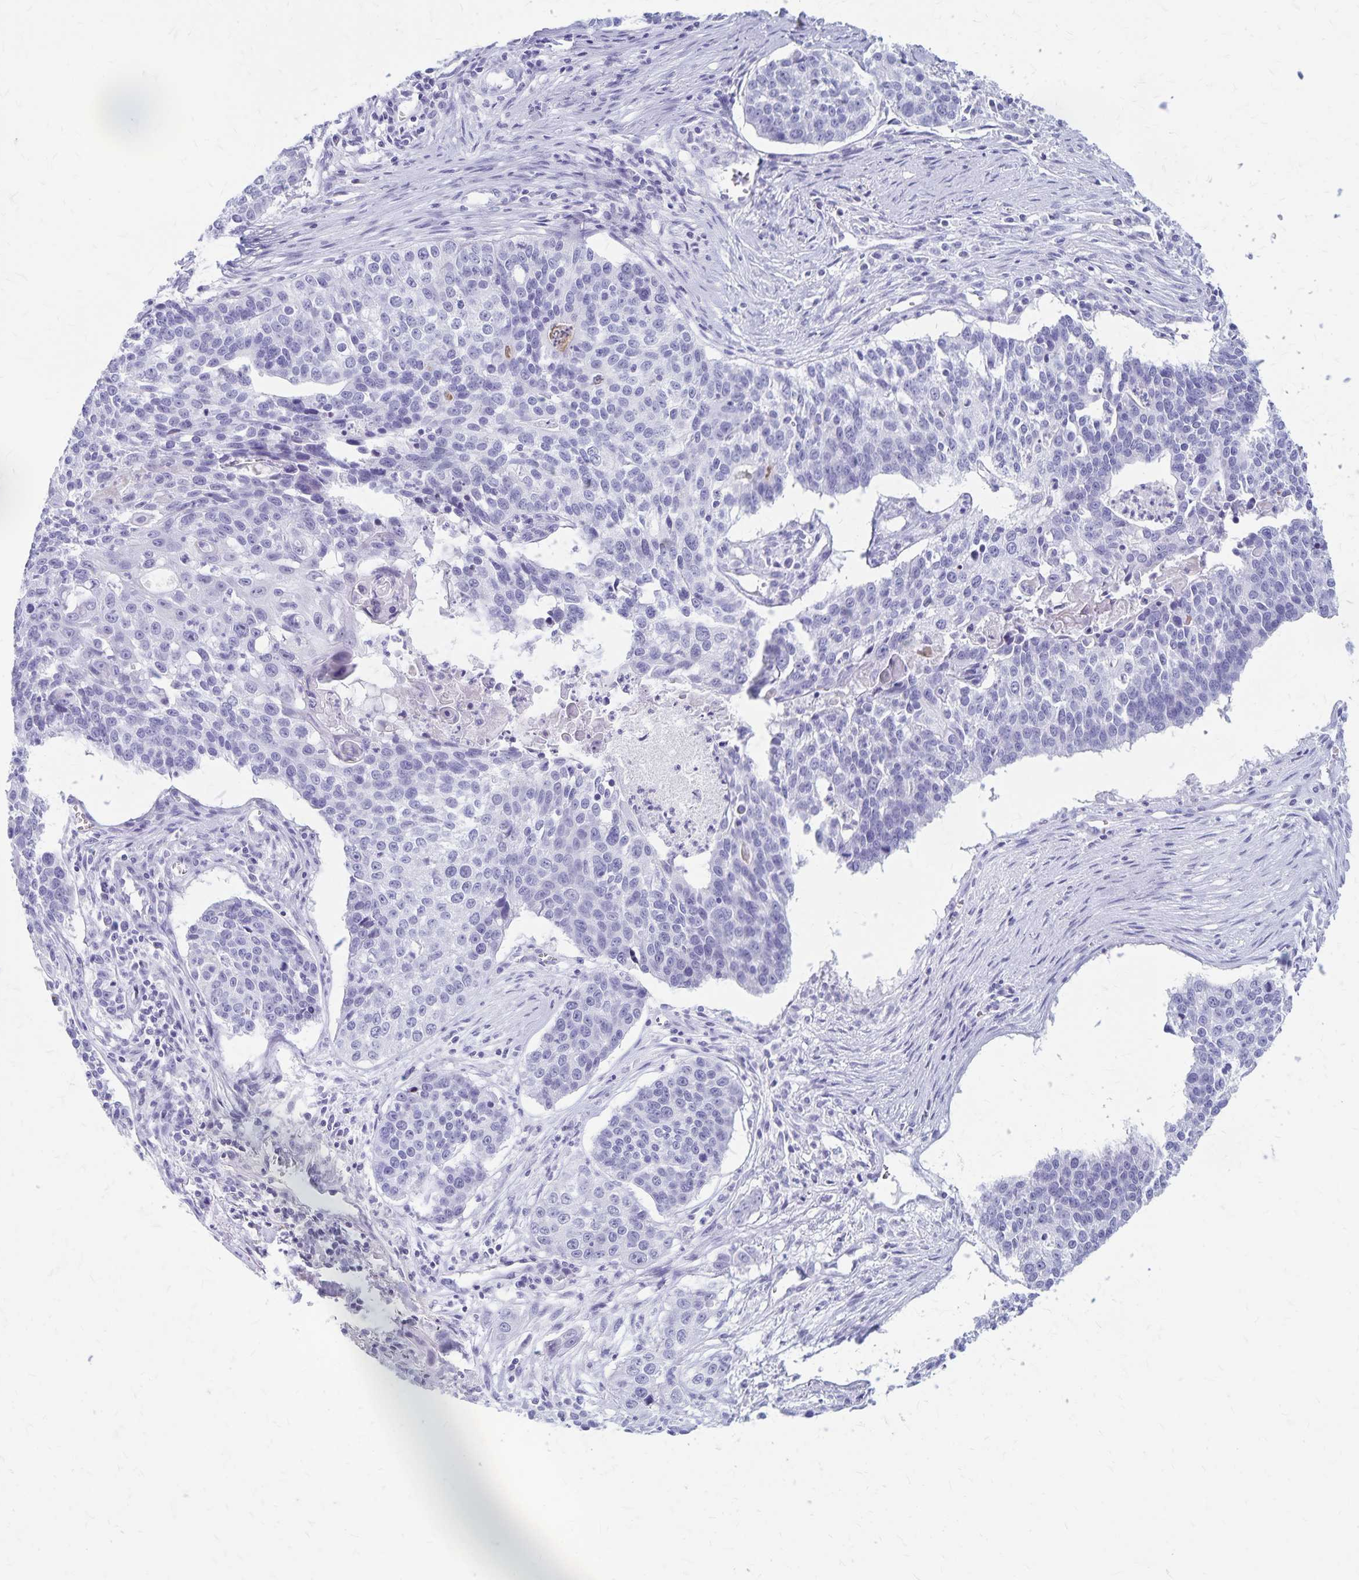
{"staining": {"intensity": "negative", "quantity": "none", "location": "none"}, "tissue": "lung cancer", "cell_type": "Tumor cells", "image_type": "cancer", "snomed": [{"axis": "morphology", "description": "Squamous cell carcinoma, NOS"}, {"axis": "morphology", "description": "Squamous cell carcinoma, metastatic, NOS"}, {"axis": "topography", "description": "Lung"}, {"axis": "topography", "description": "Pleura, NOS"}], "caption": "This is an IHC histopathology image of lung cancer (metastatic squamous cell carcinoma). There is no staining in tumor cells.", "gene": "GPBAR1", "patient": {"sex": "male", "age": 72}}